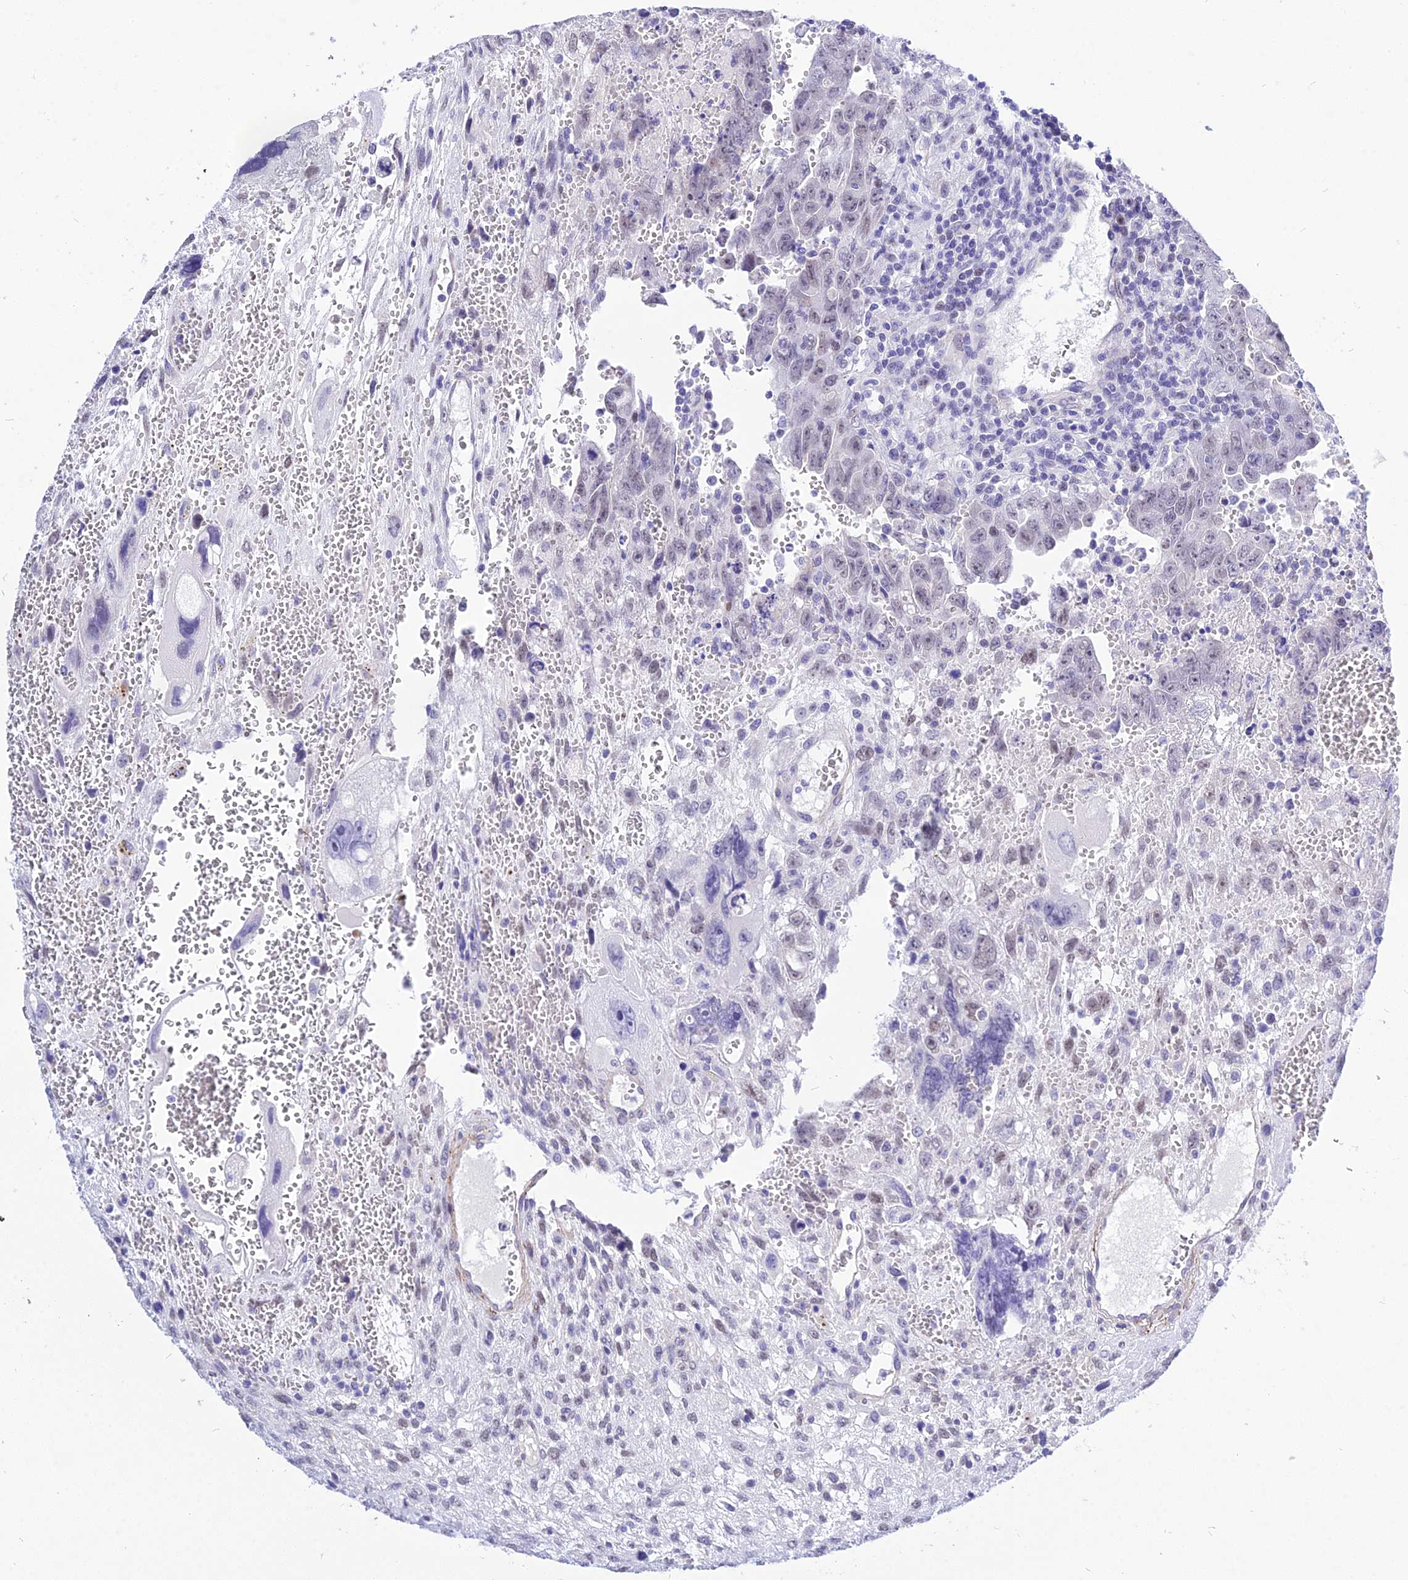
{"staining": {"intensity": "weak", "quantity": "25%-75%", "location": "nuclear"}, "tissue": "testis cancer", "cell_type": "Tumor cells", "image_type": "cancer", "snomed": [{"axis": "morphology", "description": "Carcinoma, Embryonal, NOS"}, {"axis": "topography", "description": "Testis"}], "caption": "Immunohistochemistry of testis cancer (embryonal carcinoma) shows low levels of weak nuclear staining in about 25%-75% of tumor cells.", "gene": "DEFB107A", "patient": {"sex": "male", "age": 28}}